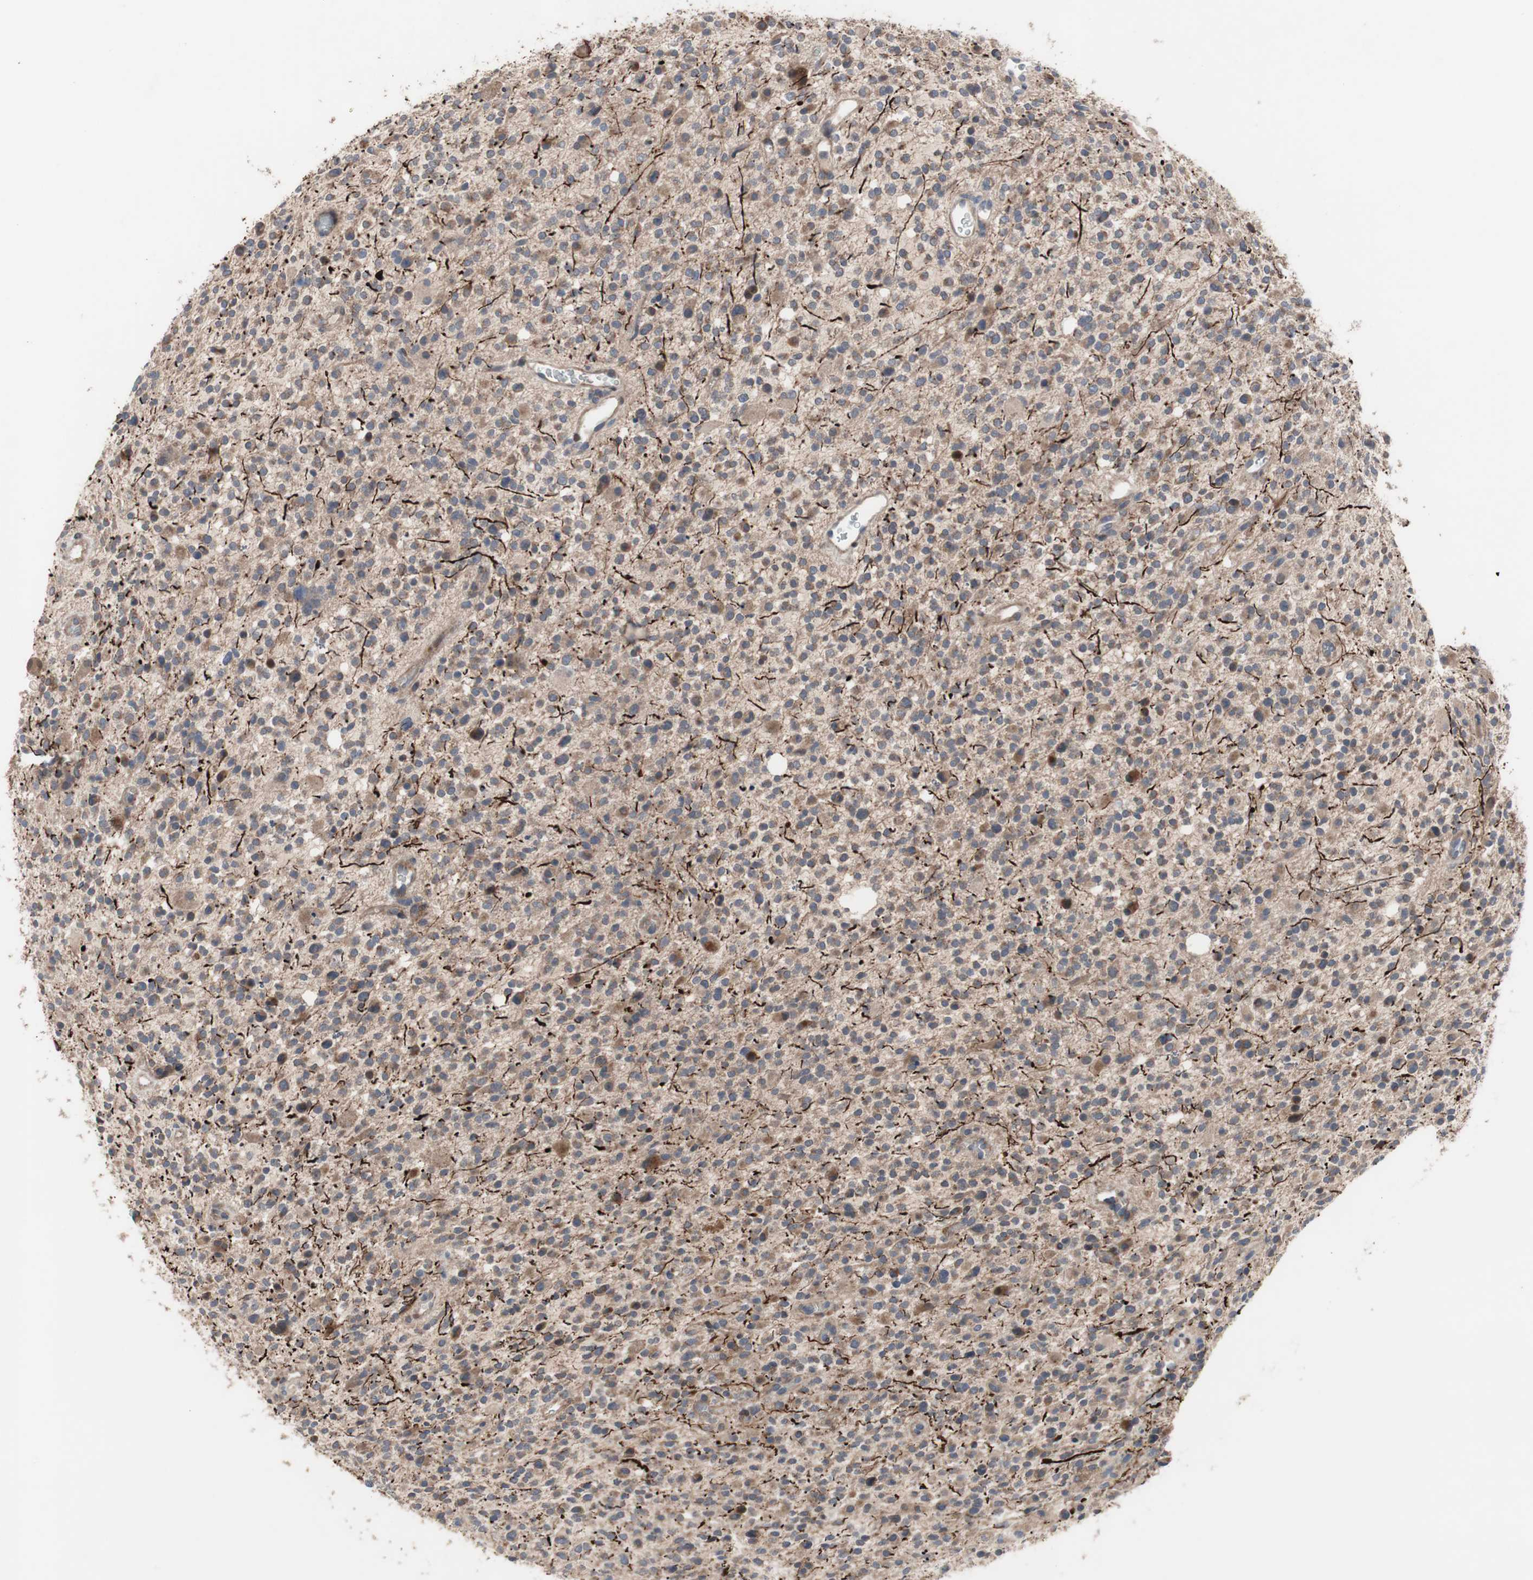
{"staining": {"intensity": "weak", "quantity": ">75%", "location": "cytoplasmic/membranous"}, "tissue": "glioma", "cell_type": "Tumor cells", "image_type": "cancer", "snomed": [{"axis": "morphology", "description": "Glioma, malignant, High grade"}, {"axis": "topography", "description": "Brain"}], "caption": "A brown stain highlights weak cytoplasmic/membranous staining of a protein in glioma tumor cells. (DAB = brown stain, brightfield microscopy at high magnification).", "gene": "OAZ1", "patient": {"sex": "male", "age": 48}}